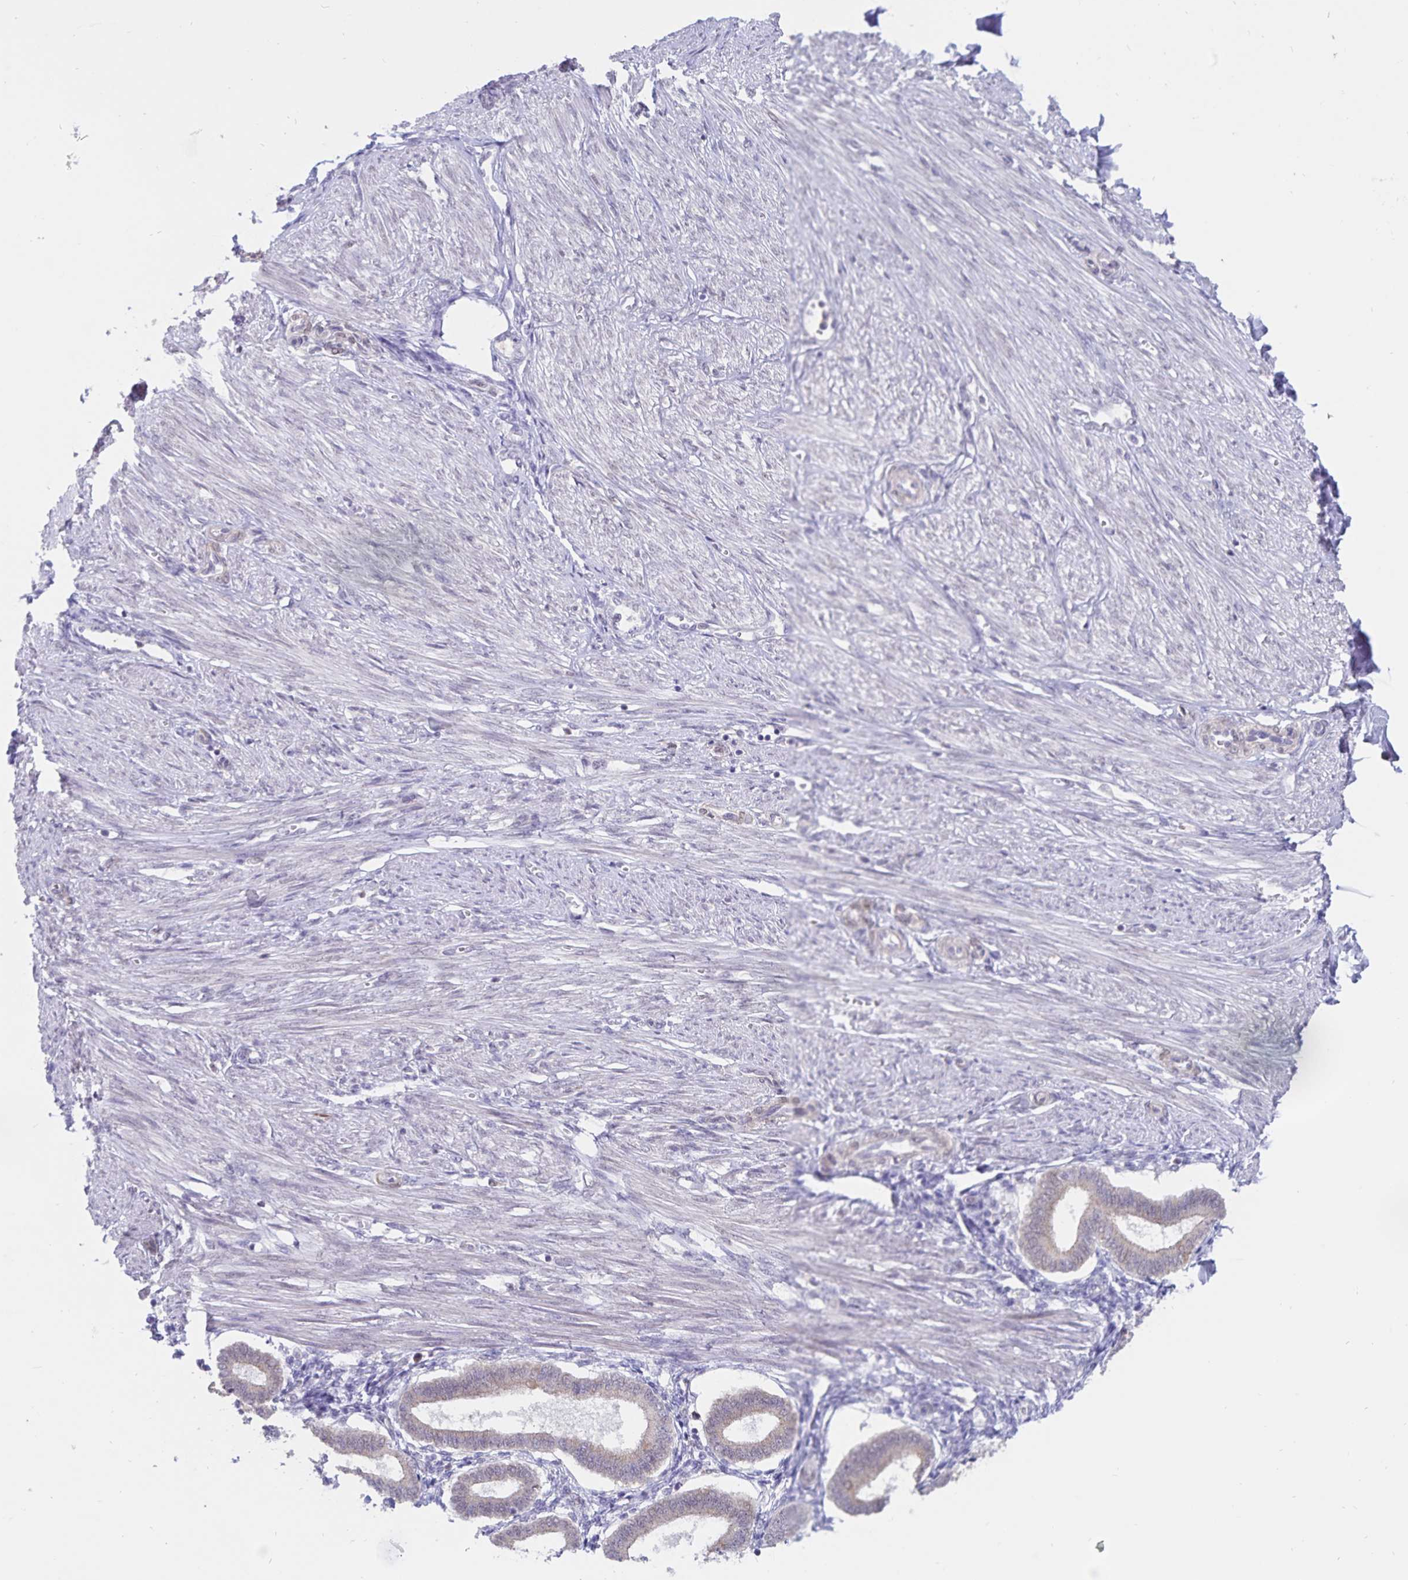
{"staining": {"intensity": "negative", "quantity": "none", "location": "none"}, "tissue": "endometrium", "cell_type": "Cells in endometrial stroma", "image_type": "normal", "snomed": [{"axis": "morphology", "description": "Normal tissue, NOS"}, {"axis": "topography", "description": "Endometrium"}], "caption": "DAB (3,3'-diaminobenzidine) immunohistochemical staining of benign human endometrium shows no significant positivity in cells in endometrial stroma. (Stains: DAB IHC with hematoxylin counter stain, Microscopy: brightfield microscopy at high magnification).", "gene": "ATP2A2", "patient": {"sex": "female", "age": 24}}